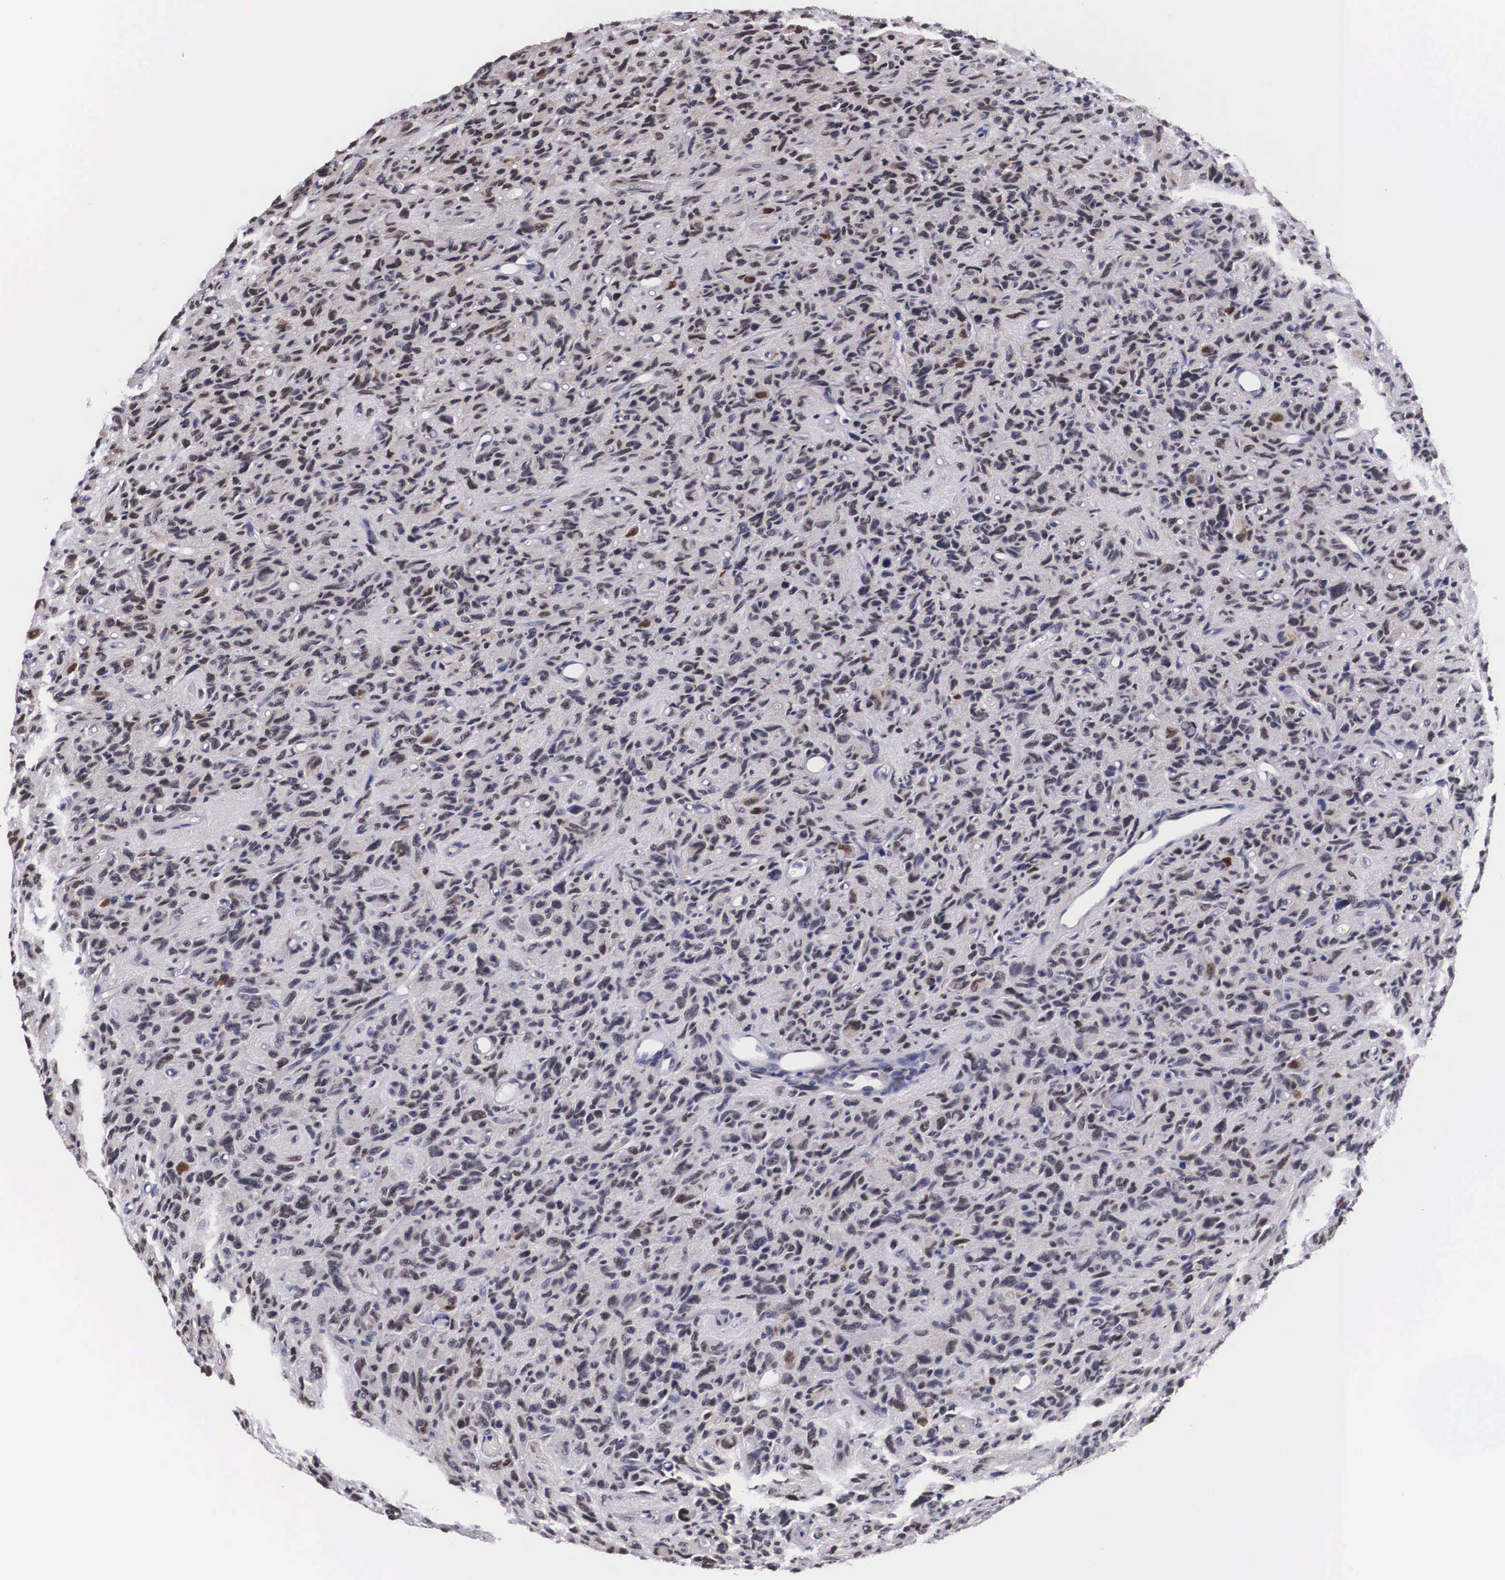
{"staining": {"intensity": "moderate", "quantity": ">75%", "location": "nuclear"}, "tissue": "glioma", "cell_type": "Tumor cells", "image_type": "cancer", "snomed": [{"axis": "morphology", "description": "Glioma, malignant, High grade"}, {"axis": "topography", "description": "Brain"}], "caption": "DAB immunohistochemical staining of high-grade glioma (malignant) reveals moderate nuclear protein staining in about >75% of tumor cells. Ihc stains the protein in brown and the nuclei are stained blue.", "gene": "KHDRBS3", "patient": {"sex": "female", "age": 60}}